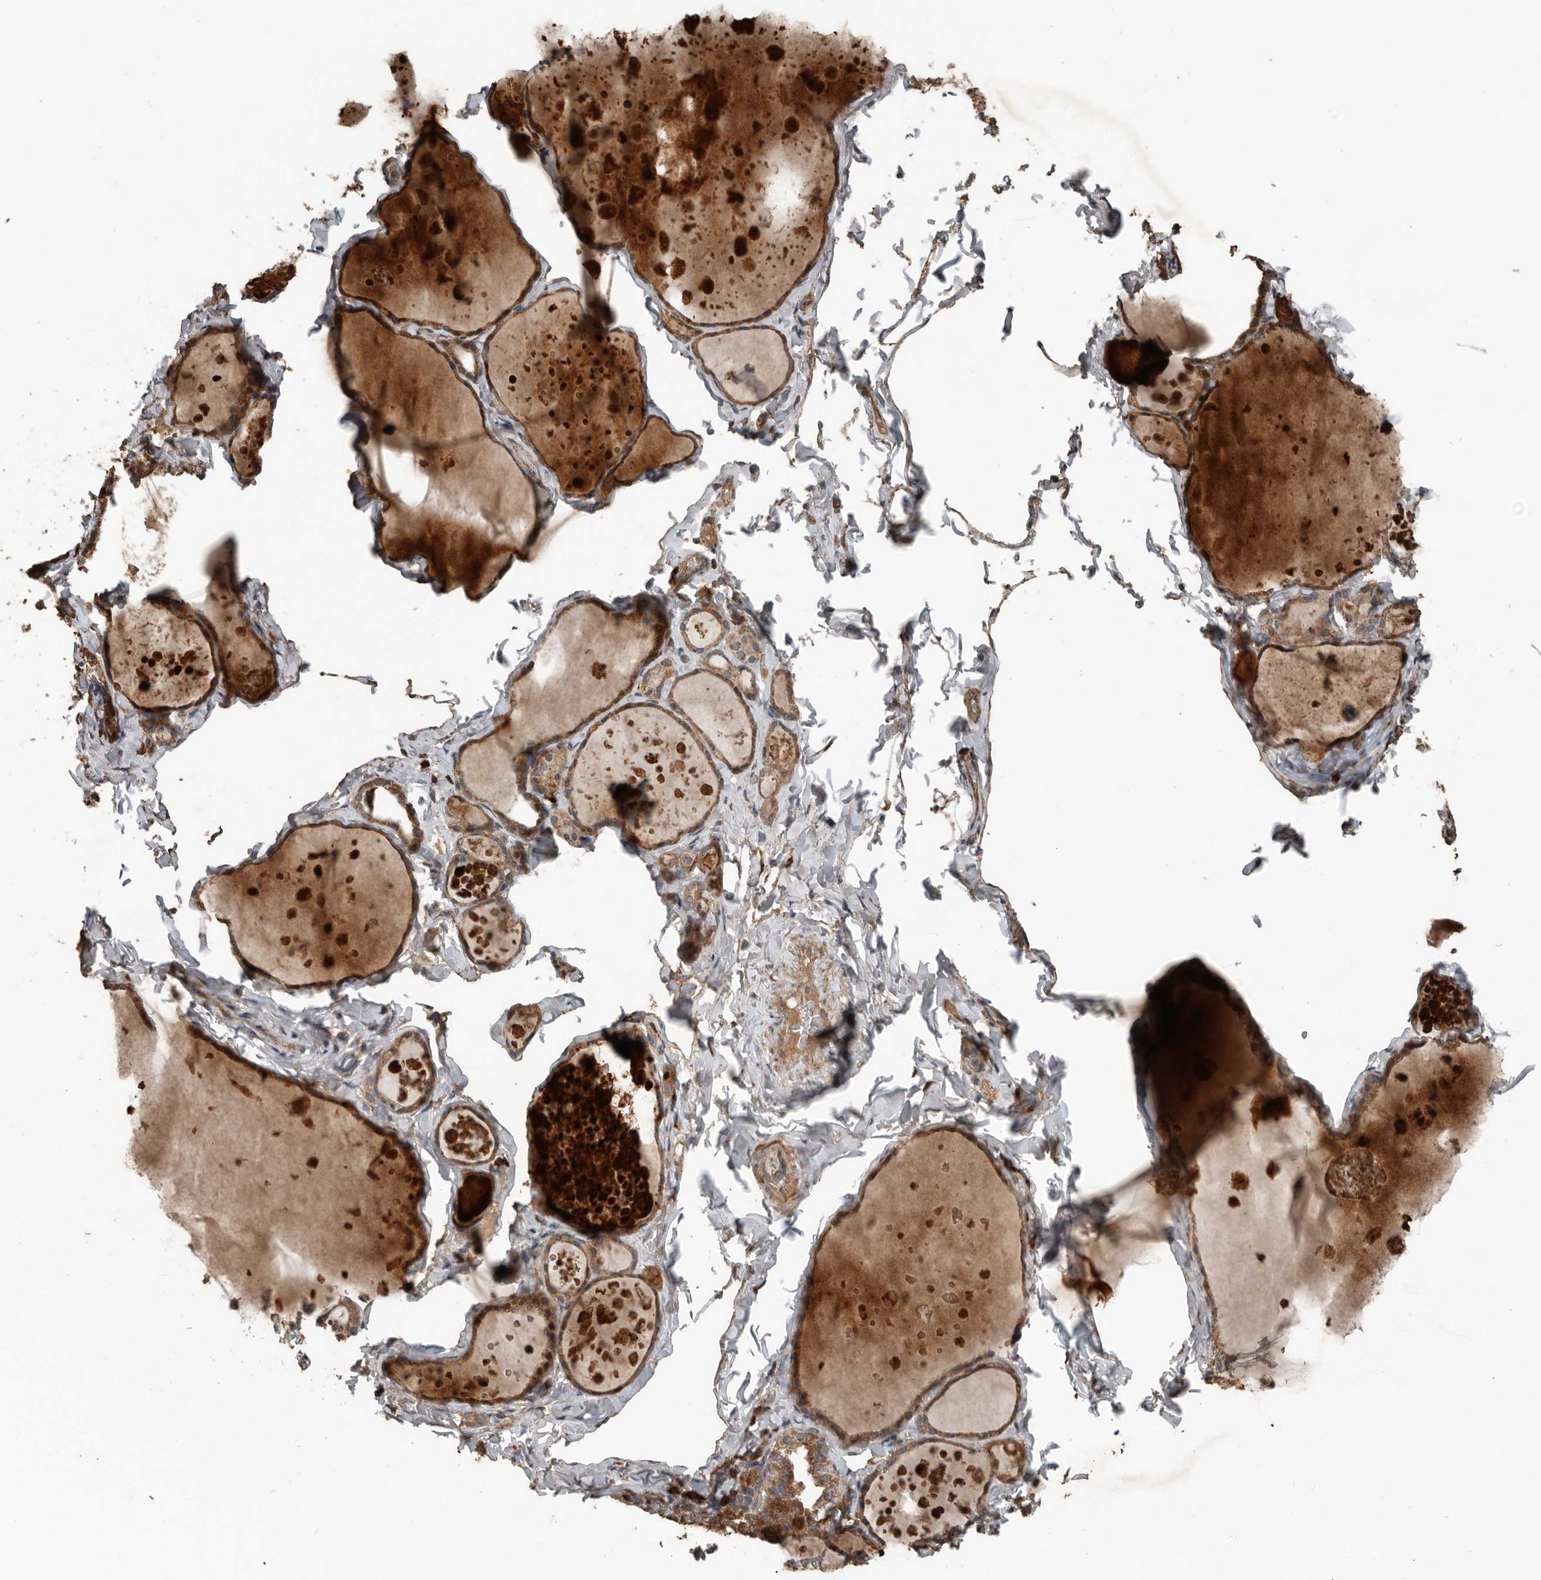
{"staining": {"intensity": "strong", "quantity": ">75%", "location": "cytoplasmic/membranous"}, "tissue": "thyroid gland", "cell_type": "Glandular cells", "image_type": "normal", "snomed": [{"axis": "morphology", "description": "Normal tissue, NOS"}, {"axis": "topography", "description": "Thyroid gland"}], "caption": "Approximately >75% of glandular cells in unremarkable thyroid gland demonstrate strong cytoplasmic/membranous protein expression as visualized by brown immunohistochemical staining.", "gene": "RNF207", "patient": {"sex": "male", "age": 56}}